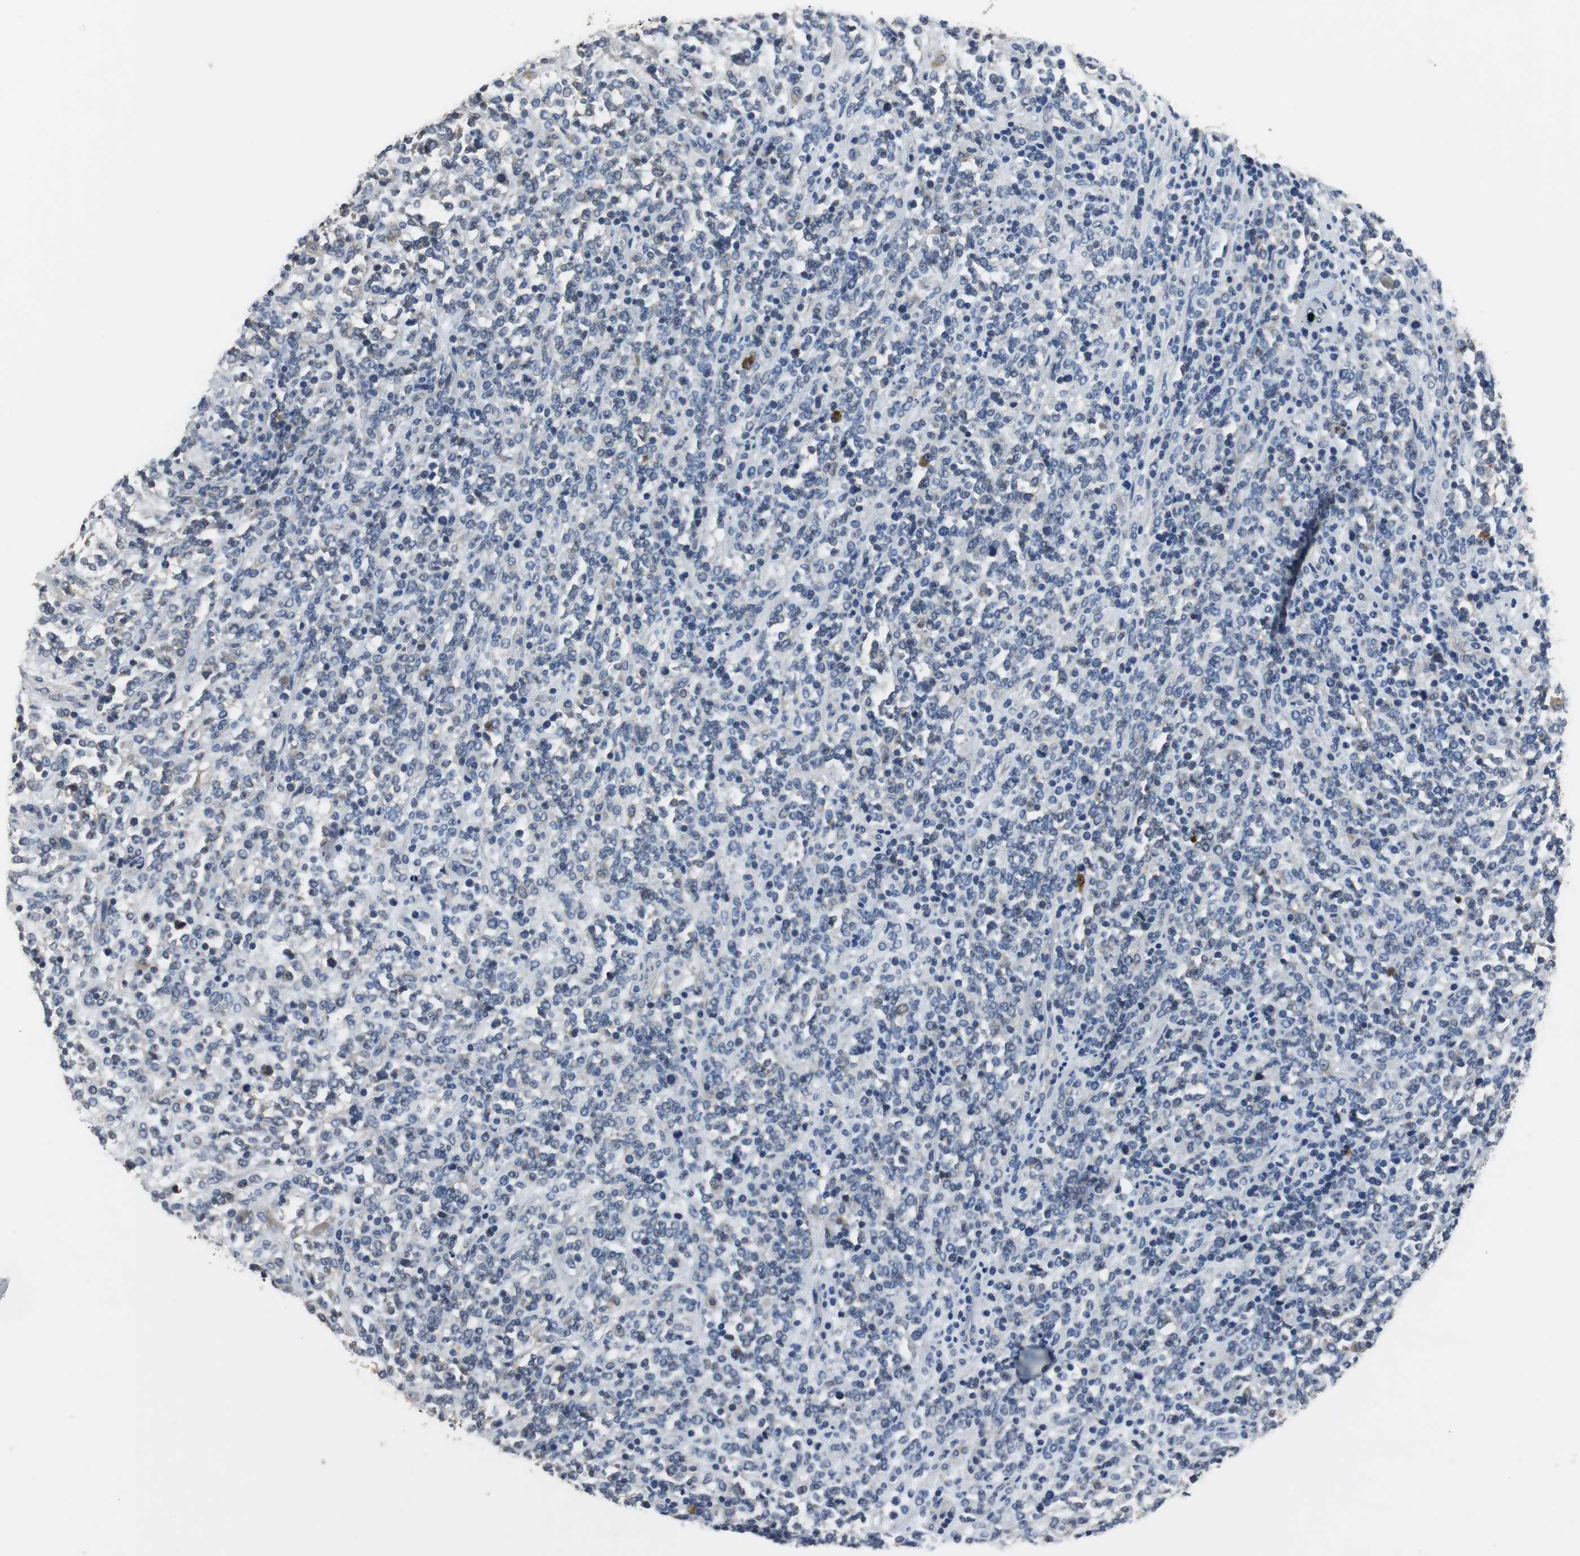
{"staining": {"intensity": "negative", "quantity": "none", "location": "none"}, "tissue": "lymphoma", "cell_type": "Tumor cells", "image_type": "cancer", "snomed": [{"axis": "morphology", "description": "Malignant lymphoma, non-Hodgkin's type, High grade"}, {"axis": "topography", "description": "Soft tissue"}], "caption": "Protein analysis of lymphoma displays no significant positivity in tumor cells.", "gene": "MTIF2", "patient": {"sex": "male", "age": 18}}